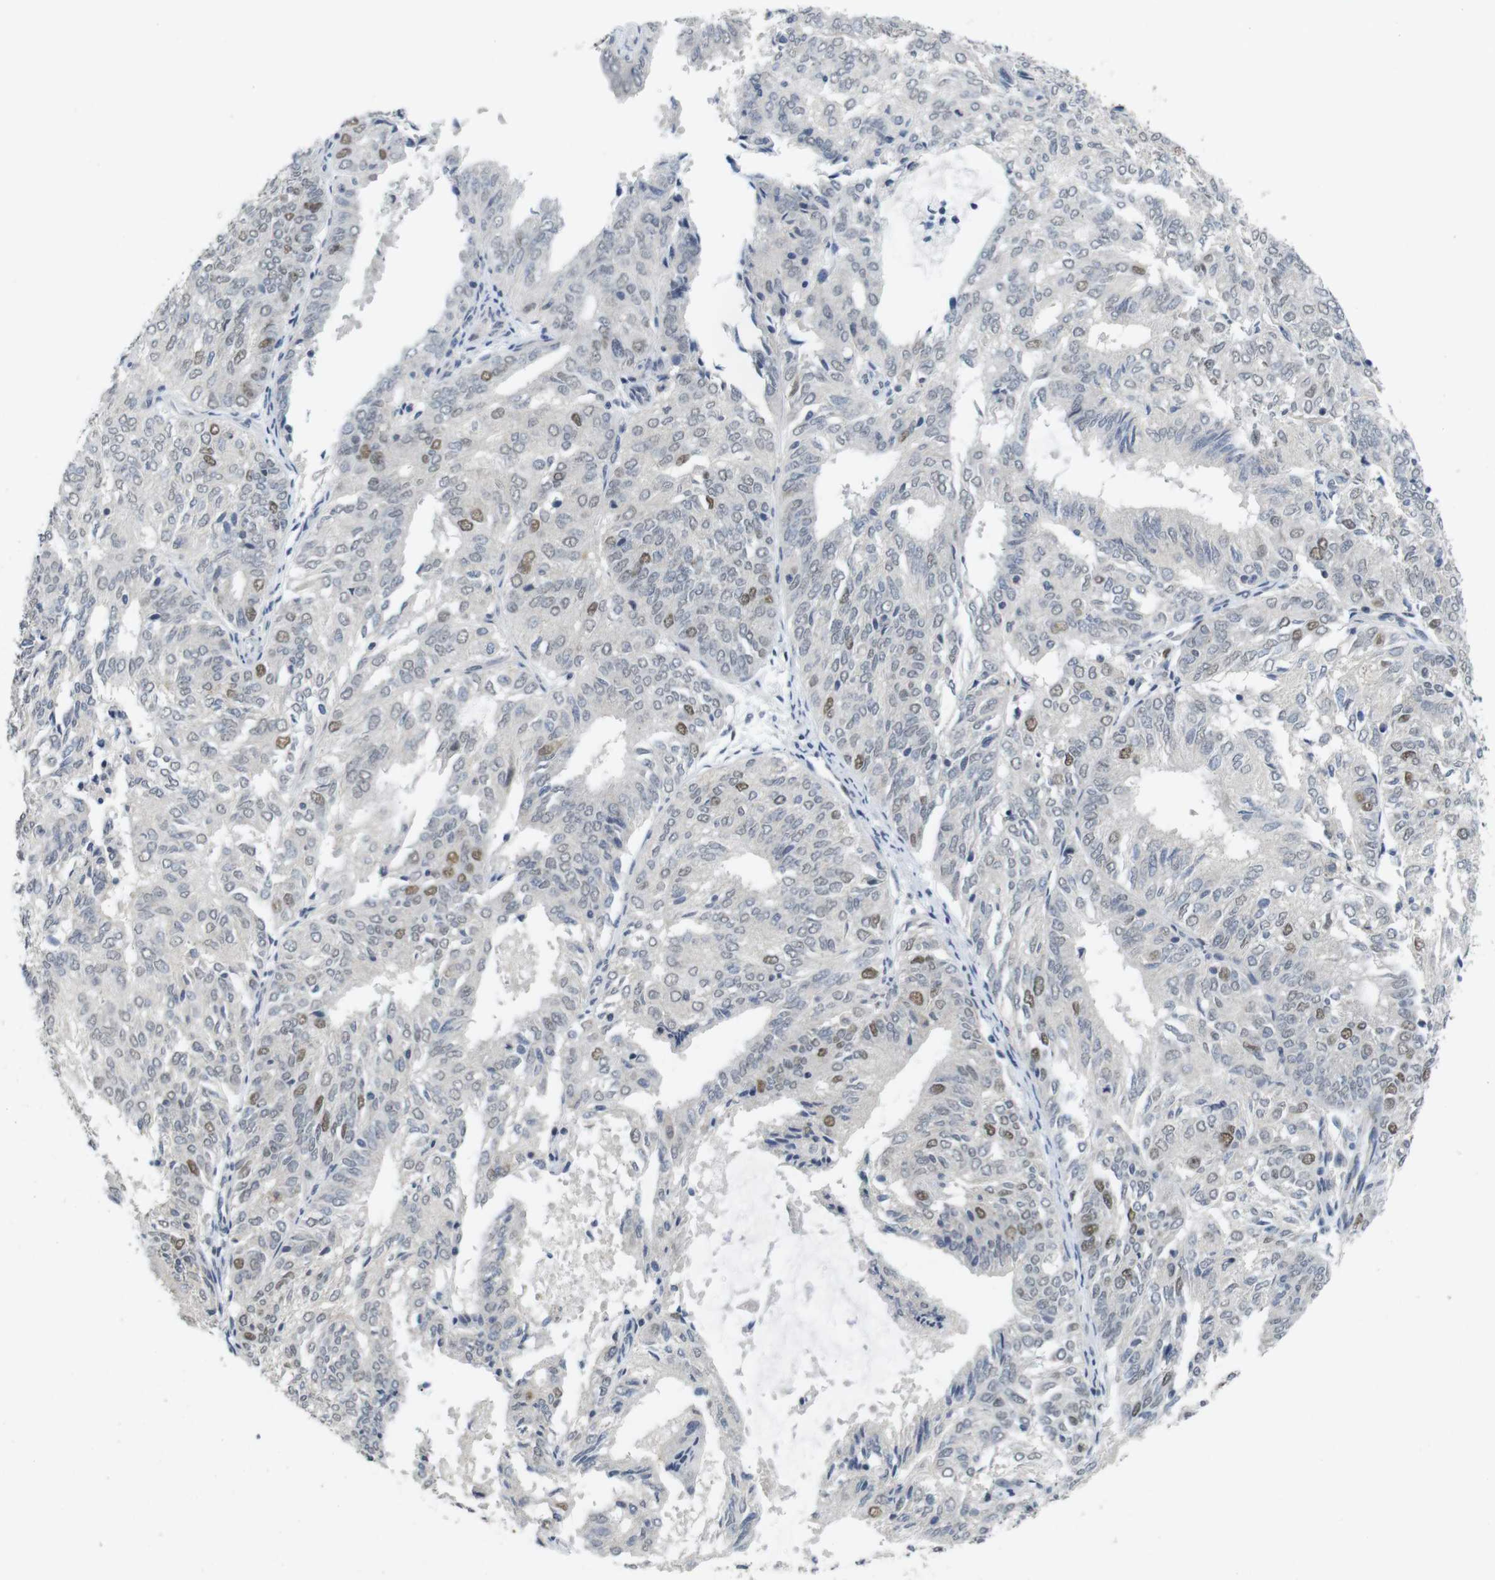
{"staining": {"intensity": "moderate", "quantity": "<25%", "location": "nuclear"}, "tissue": "endometrial cancer", "cell_type": "Tumor cells", "image_type": "cancer", "snomed": [{"axis": "morphology", "description": "Adenocarcinoma, NOS"}, {"axis": "topography", "description": "Uterus"}], "caption": "High-power microscopy captured an IHC histopathology image of endometrial cancer, revealing moderate nuclear positivity in about <25% of tumor cells.", "gene": "SKP2", "patient": {"sex": "female", "age": 60}}